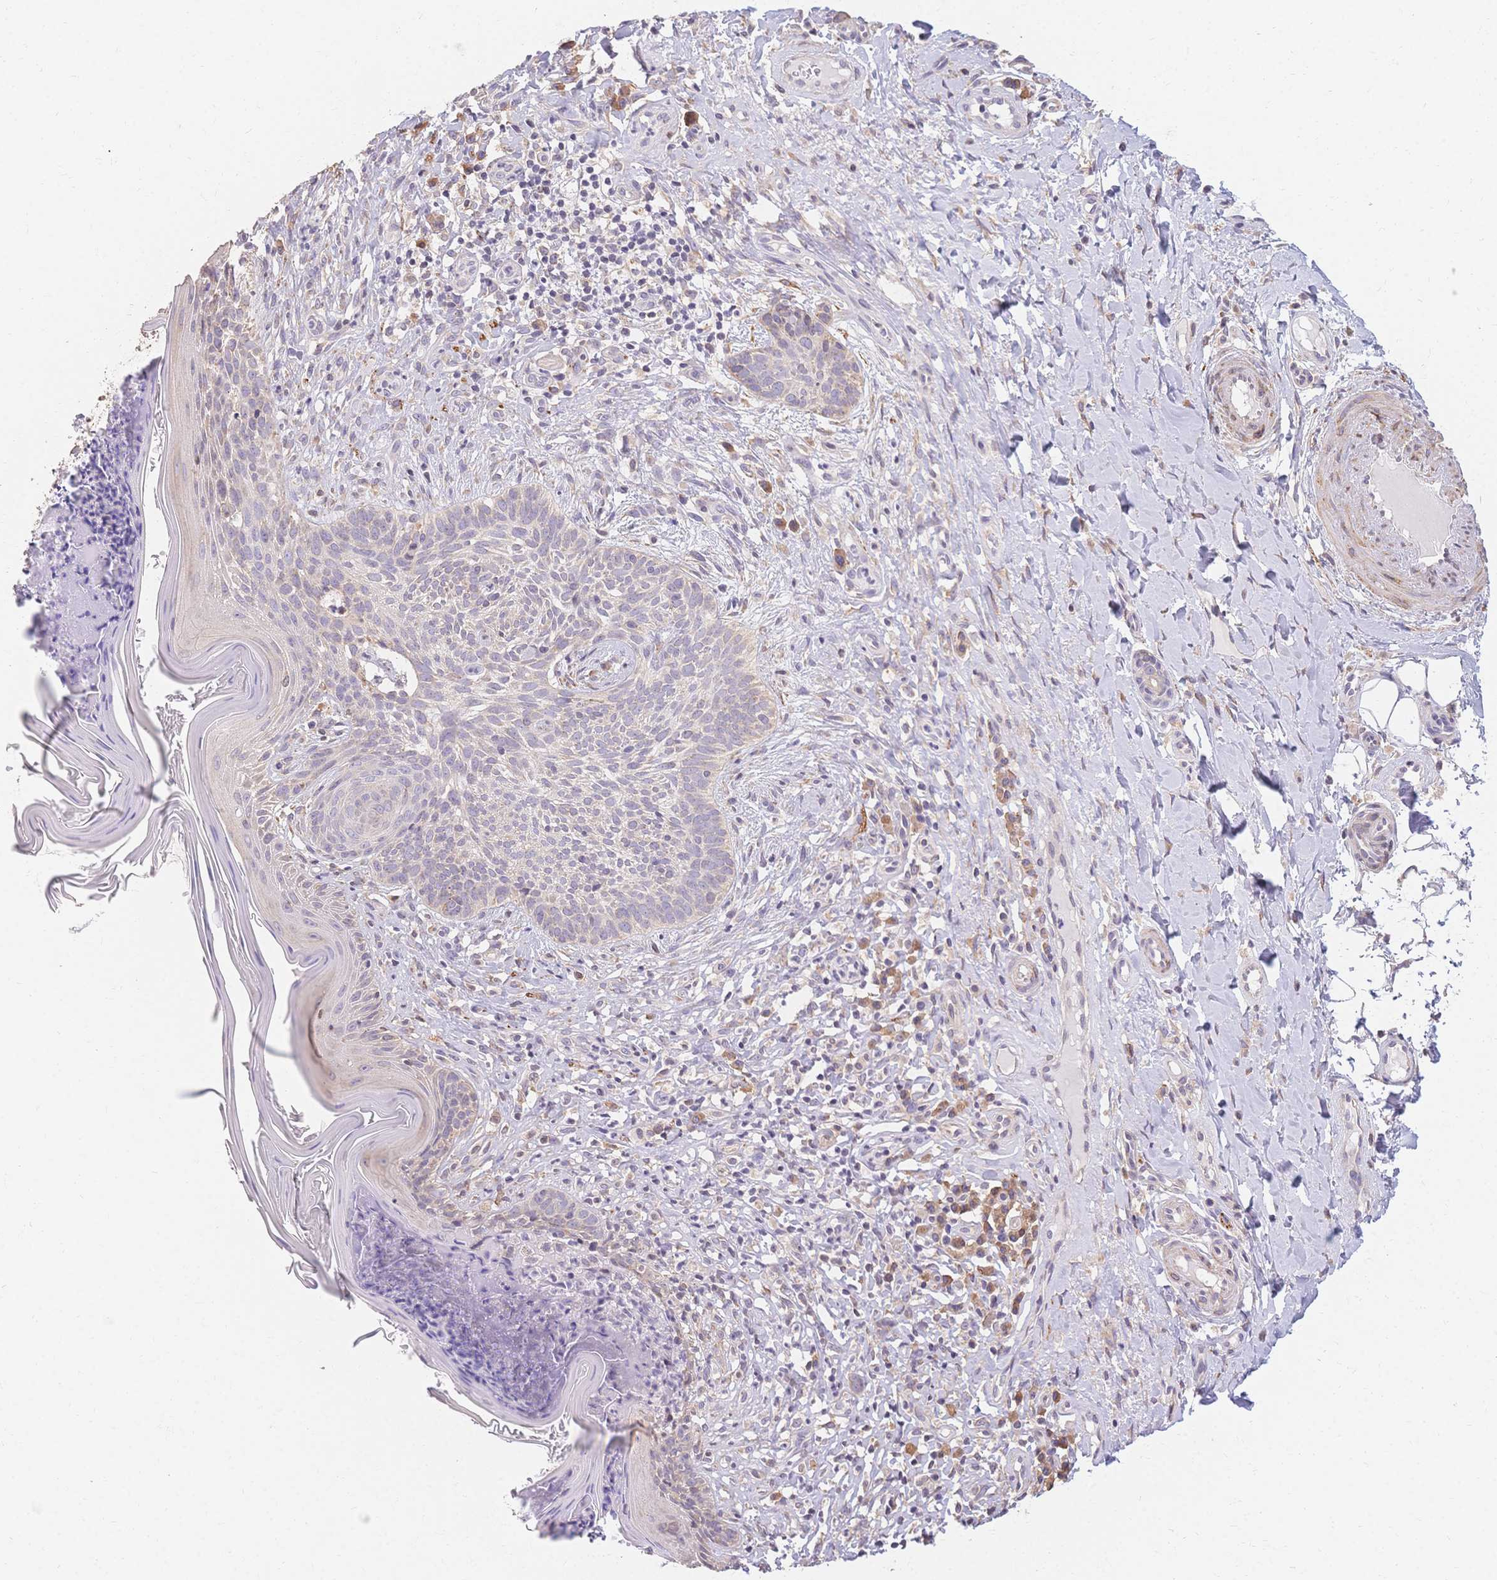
{"staining": {"intensity": "negative", "quantity": "none", "location": "none"}, "tissue": "skin cancer", "cell_type": "Tumor cells", "image_type": "cancer", "snomed": [{"axis": "morphology", "description": "Basal cell carcinoma"}, {"axis": "topography", "description": "Skin"}], "caption": "Tumor cells show no significant expression in skin cancer (basal cell carcinoma). (Immunohistochemistry, brightfield microscopy, high magnification).", "gene": "HS3ST5", "patient": {"sex": "male", "age": 89}}